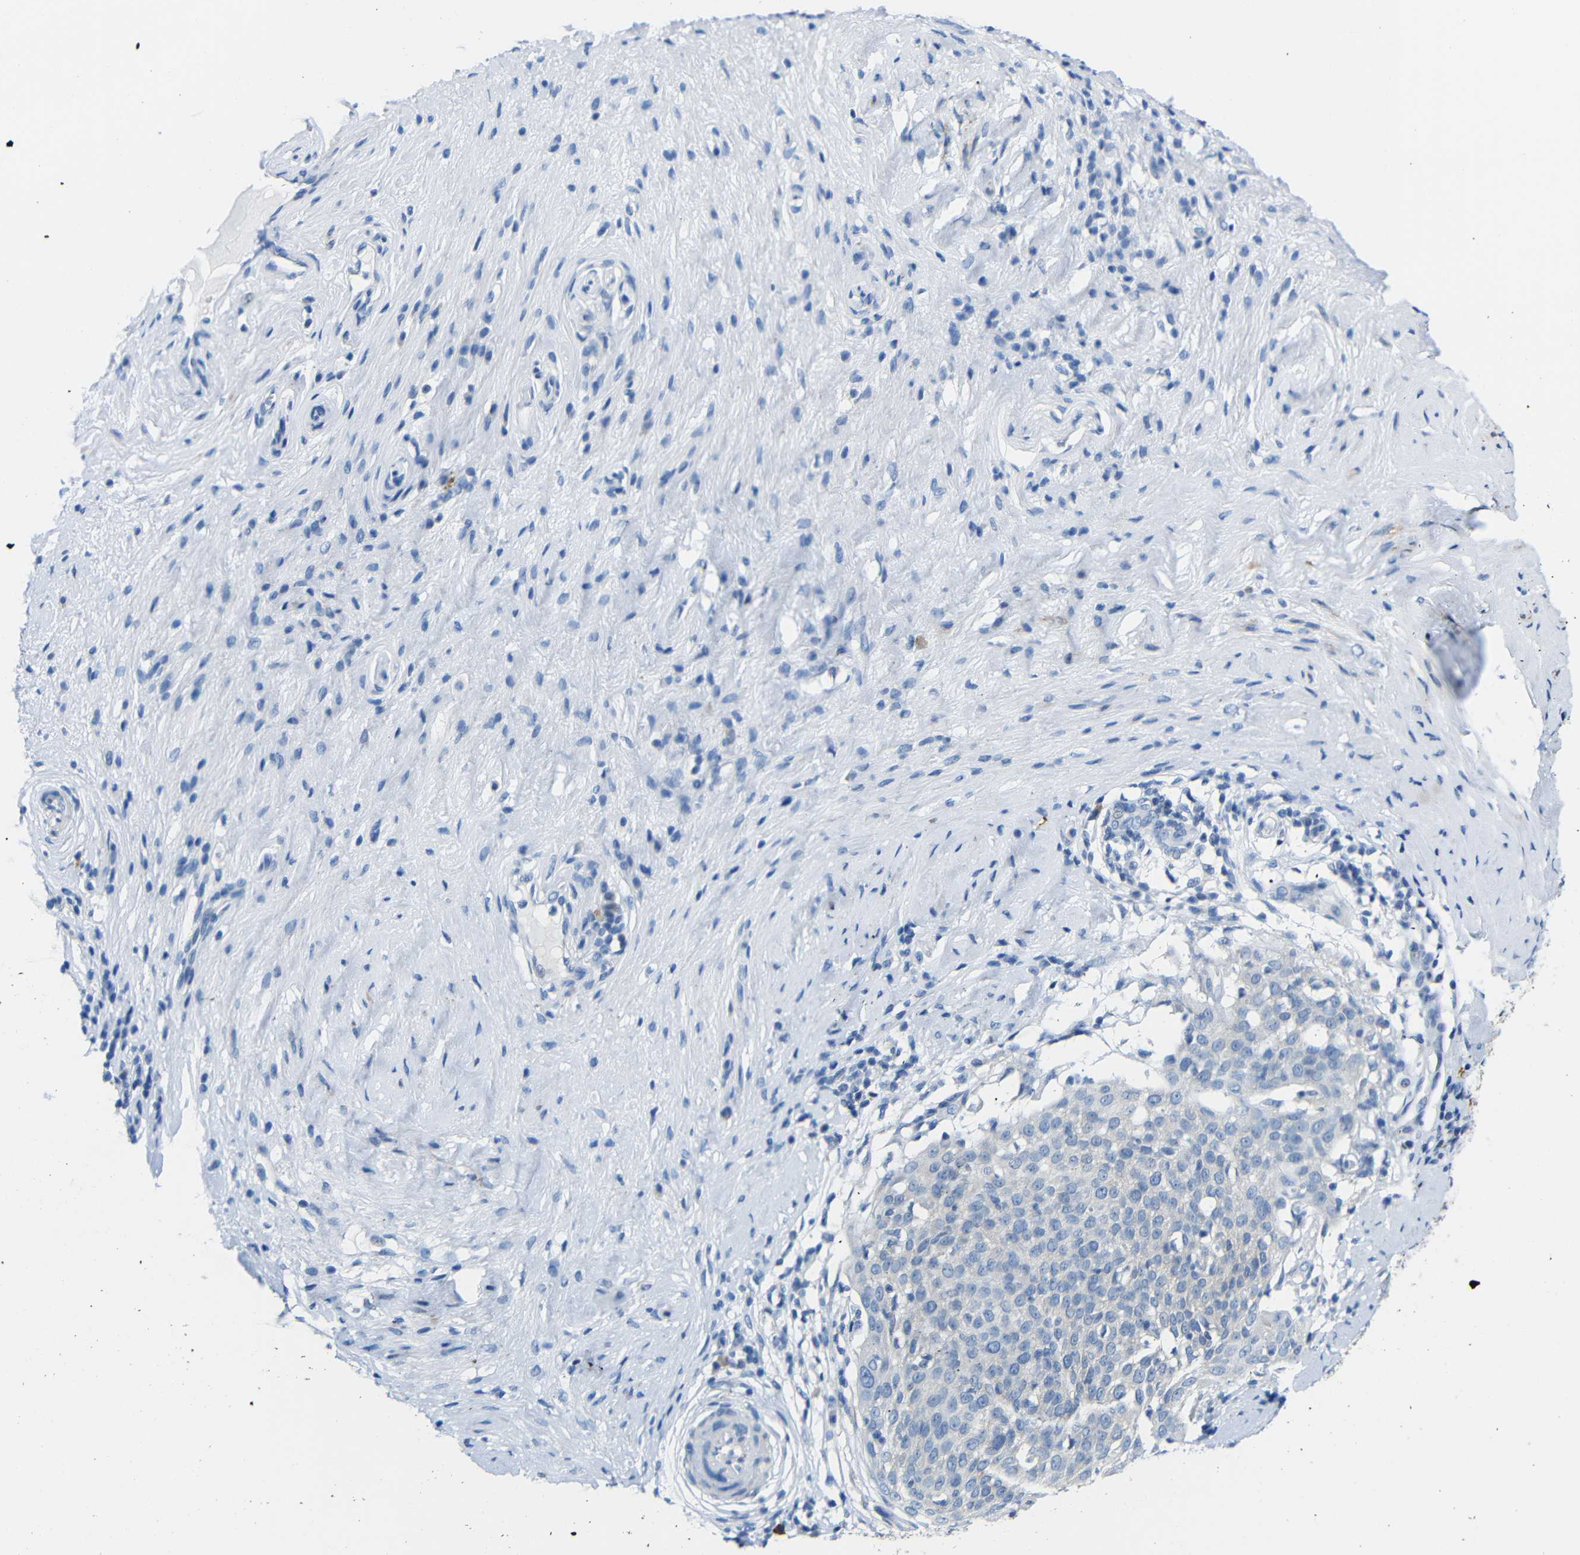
{"staining": {"intensity": "negative", "quantity": "none", "location": "none"}, "tissue": "cervical cancer", "cell_type": "Tumor cells", "image_type": "cancer", "snomed": [{"axis": "morphology", "description": "Squamous cell carcinoma, NOS"}, {"axis": "topography", "description": "Cervix"}], "caption": "A high-resolution micrograph shows immunohistochemistry staining of cervical squamous cell carcinoma, which exhibits no significant staining in tumor cells. (DAB (3,3'-diaminobenzidine) immunohistochemistry with hematoxylin counter stain).", "gene": "NEGR1", "patient": {"sex": "female", "age": 51}}